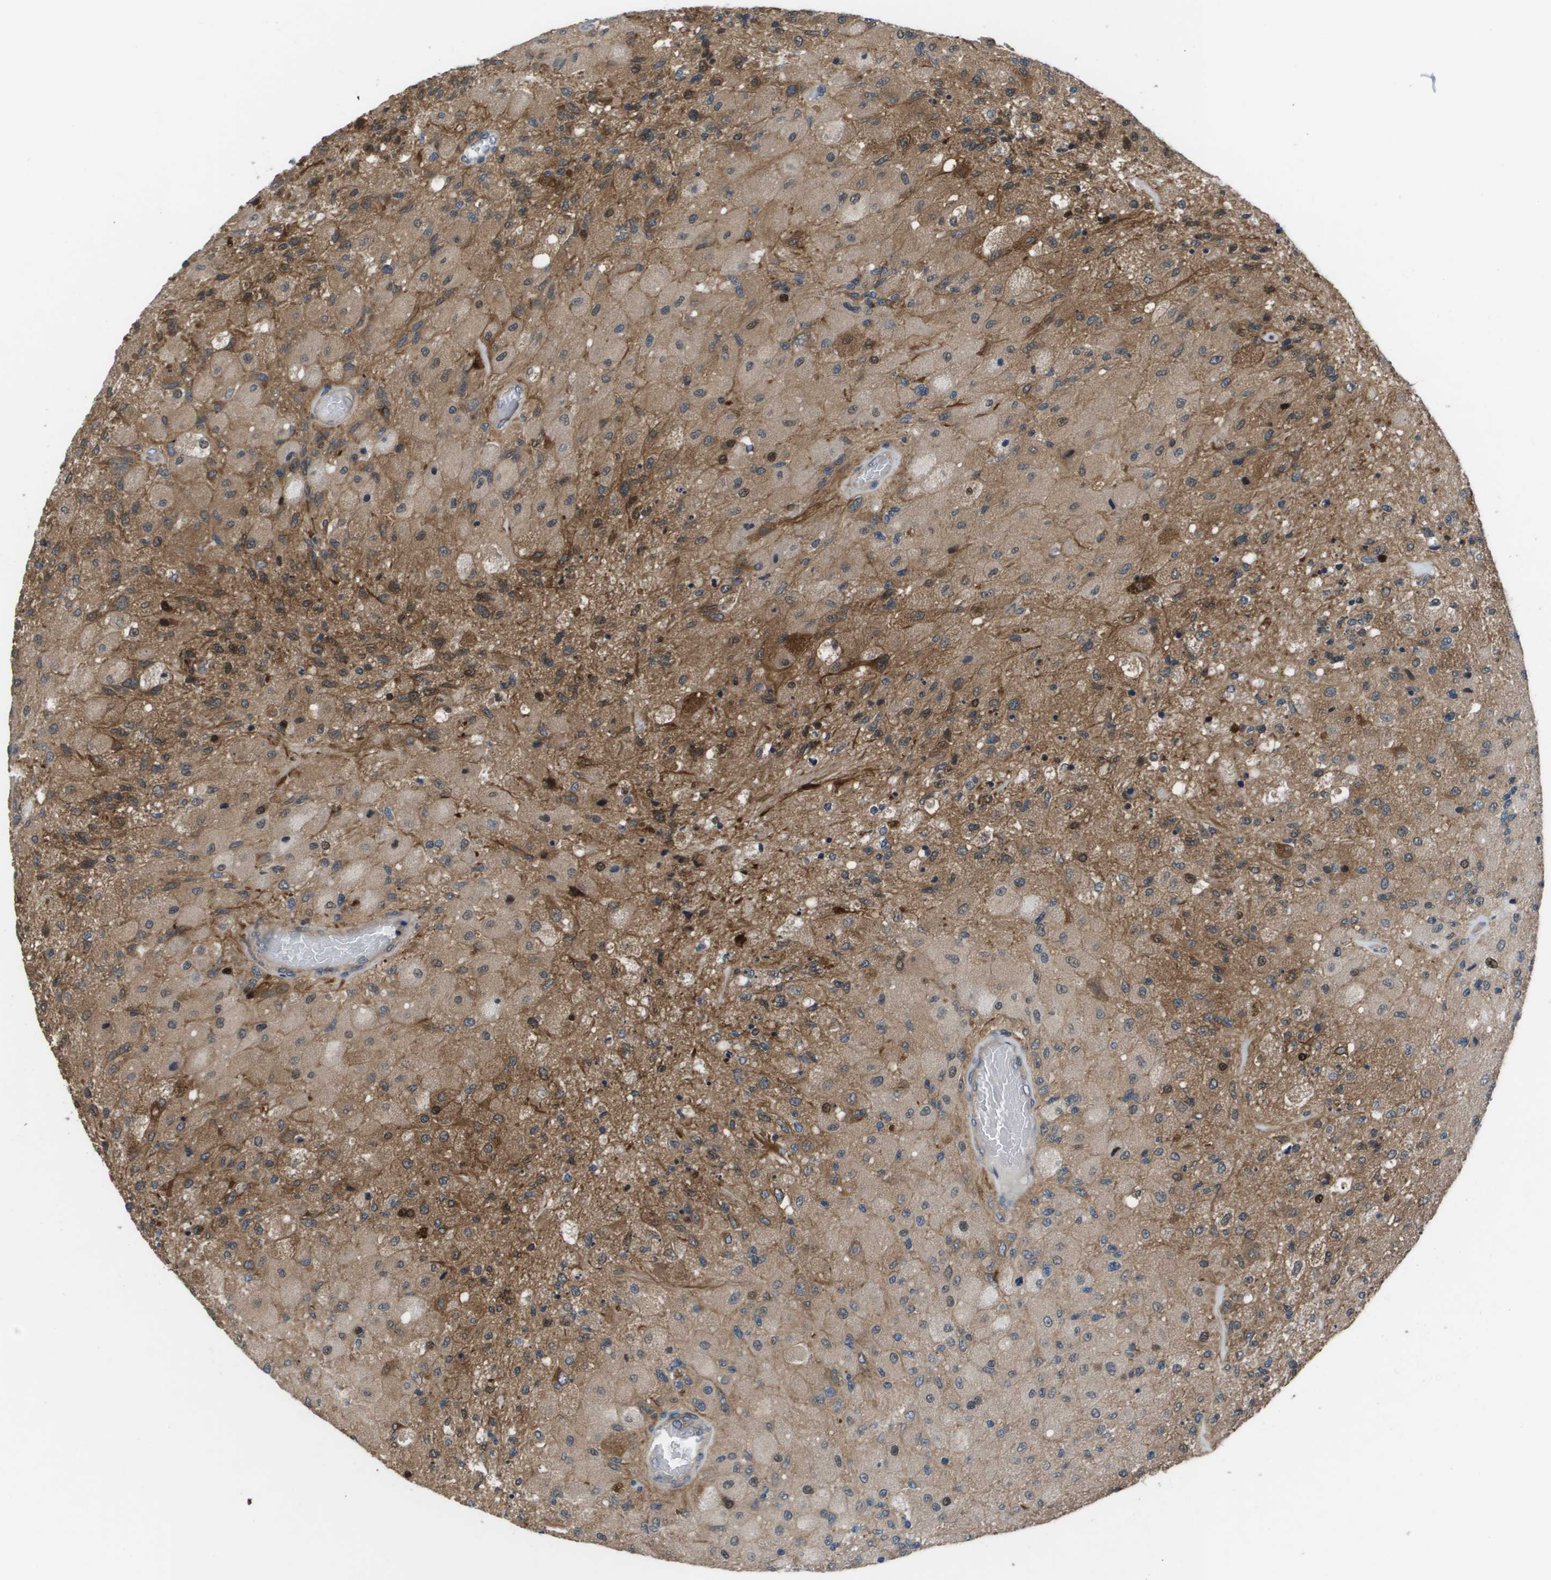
{"staining": {"intensity": "weak", "quantity": ">75%", "location": "cytoplasmic/membranous,nuclear"}, "tissue": "glioma", "cell_type": "Tumor cells", "image_type": "cancer", "snomed": [{"axis": "morphology", "description": "Normal tissue, NOS"}, {"axis": "morphology", "description": "Glioma, malignant, High grade"}, {"axis": "topography", "description": "Cerebral cortex"}], "caption": "Glioma stained with immunohistochemistry shows weak cytoplasmic/membranous and nuclear expression in about >75% of tumor cells.", "gene": "ENPP5", "patient": {"sex": "male", "age": 77}}